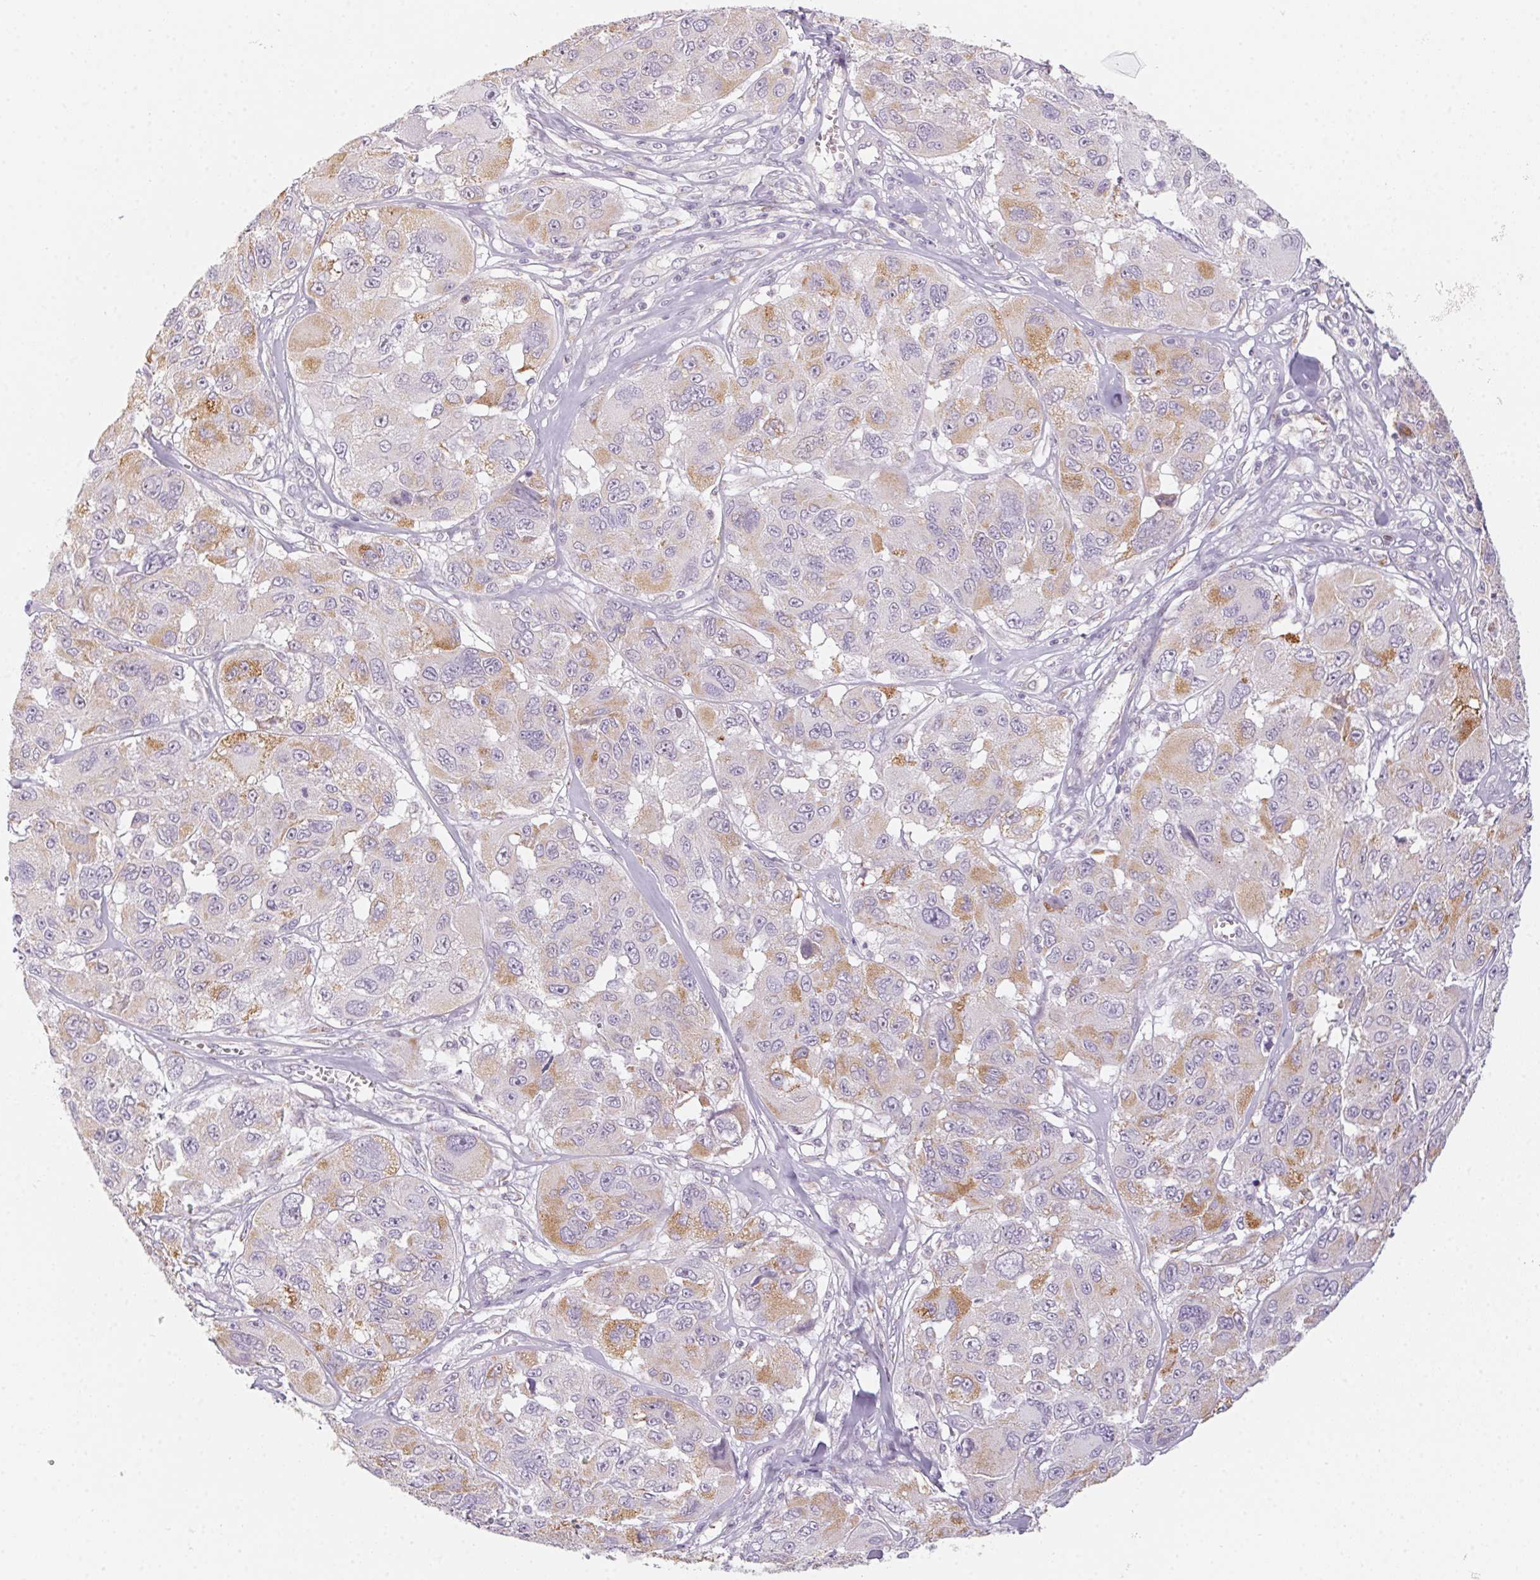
{"staining": {"intensity": "weak", "quantity": "<25%", "location": "cytoplasmic/membranous"}, "tissue": "melanoma", "cell_type": "Tumor cells", "image_type": "cancer", "snomed": [{"axis": "morphology", "description": "Malignant melanoma, NOS"}, {"axis": "topography", "description": "Skin"}], "caption": "This is a micrograph of IHC staining of melanoma, which shows no expression in tumor cells.", "gene": "PRPH", "patient": {"sex": "female", "age": 66}}